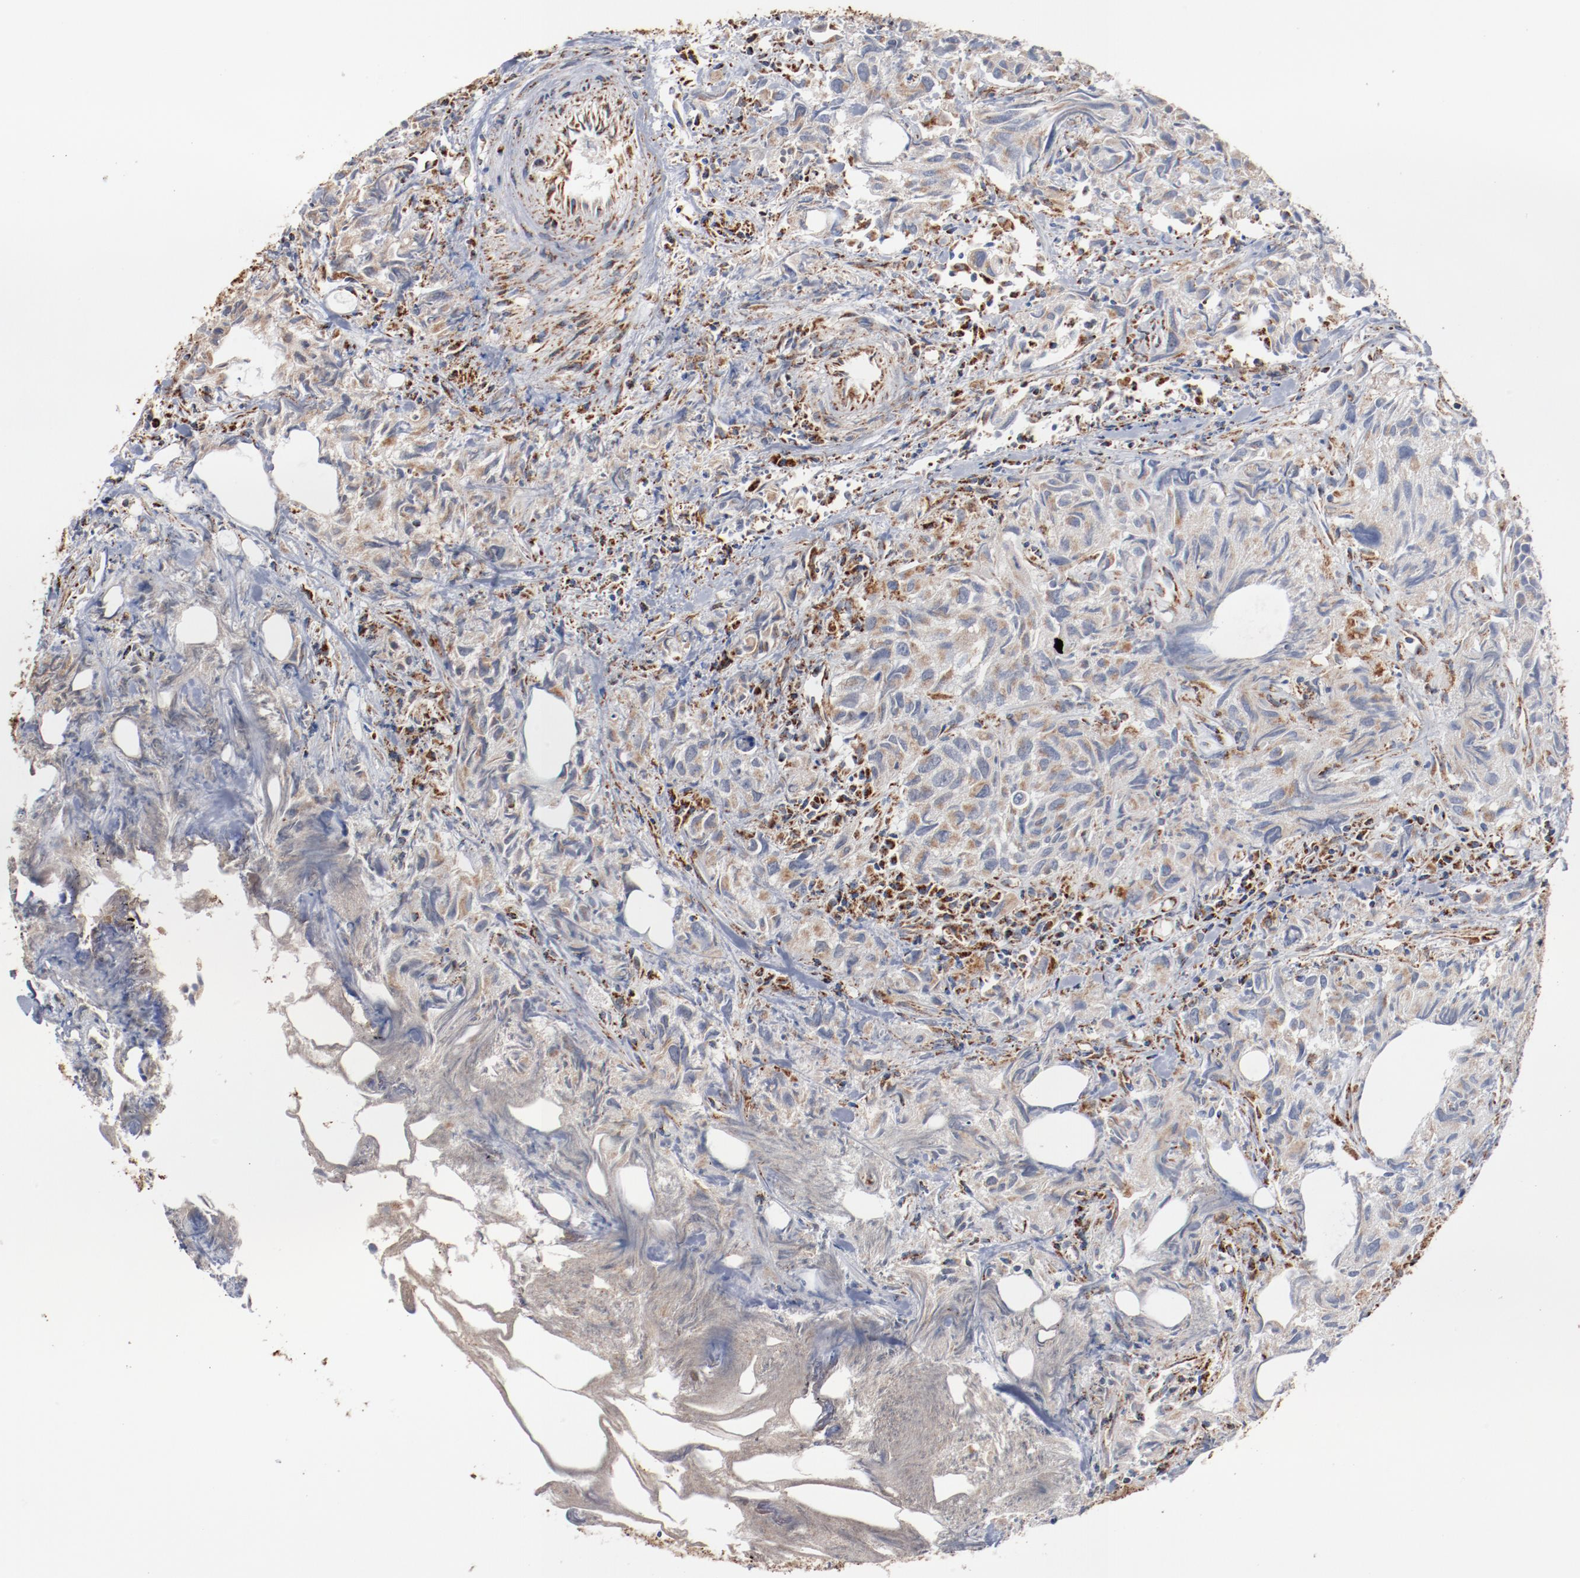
{"staining": {"intensity": "moderate", "quantity": ">75%", "location": "cytoplasmic/membranous"}, "tissue": "urothelial cancer", "cell_type": "Tumor cells", "image_type": "cancer", "snomed": [{"axis": "morphology", "description": "Urothelial carcinoma, High grade"}, {"axis": "topography", "description": "Urinary bladder"}], "caption": "DAB (3,3'-diaminobenzidine) immunohistochemical staining of human high-grade urothelial carcinoma demonstrates moderate cytoplasmic/membranous protein expression in about >75% of tumor cells.", "gene": "NDUFS4", "patient": {"sex": "female", "age": 75}}